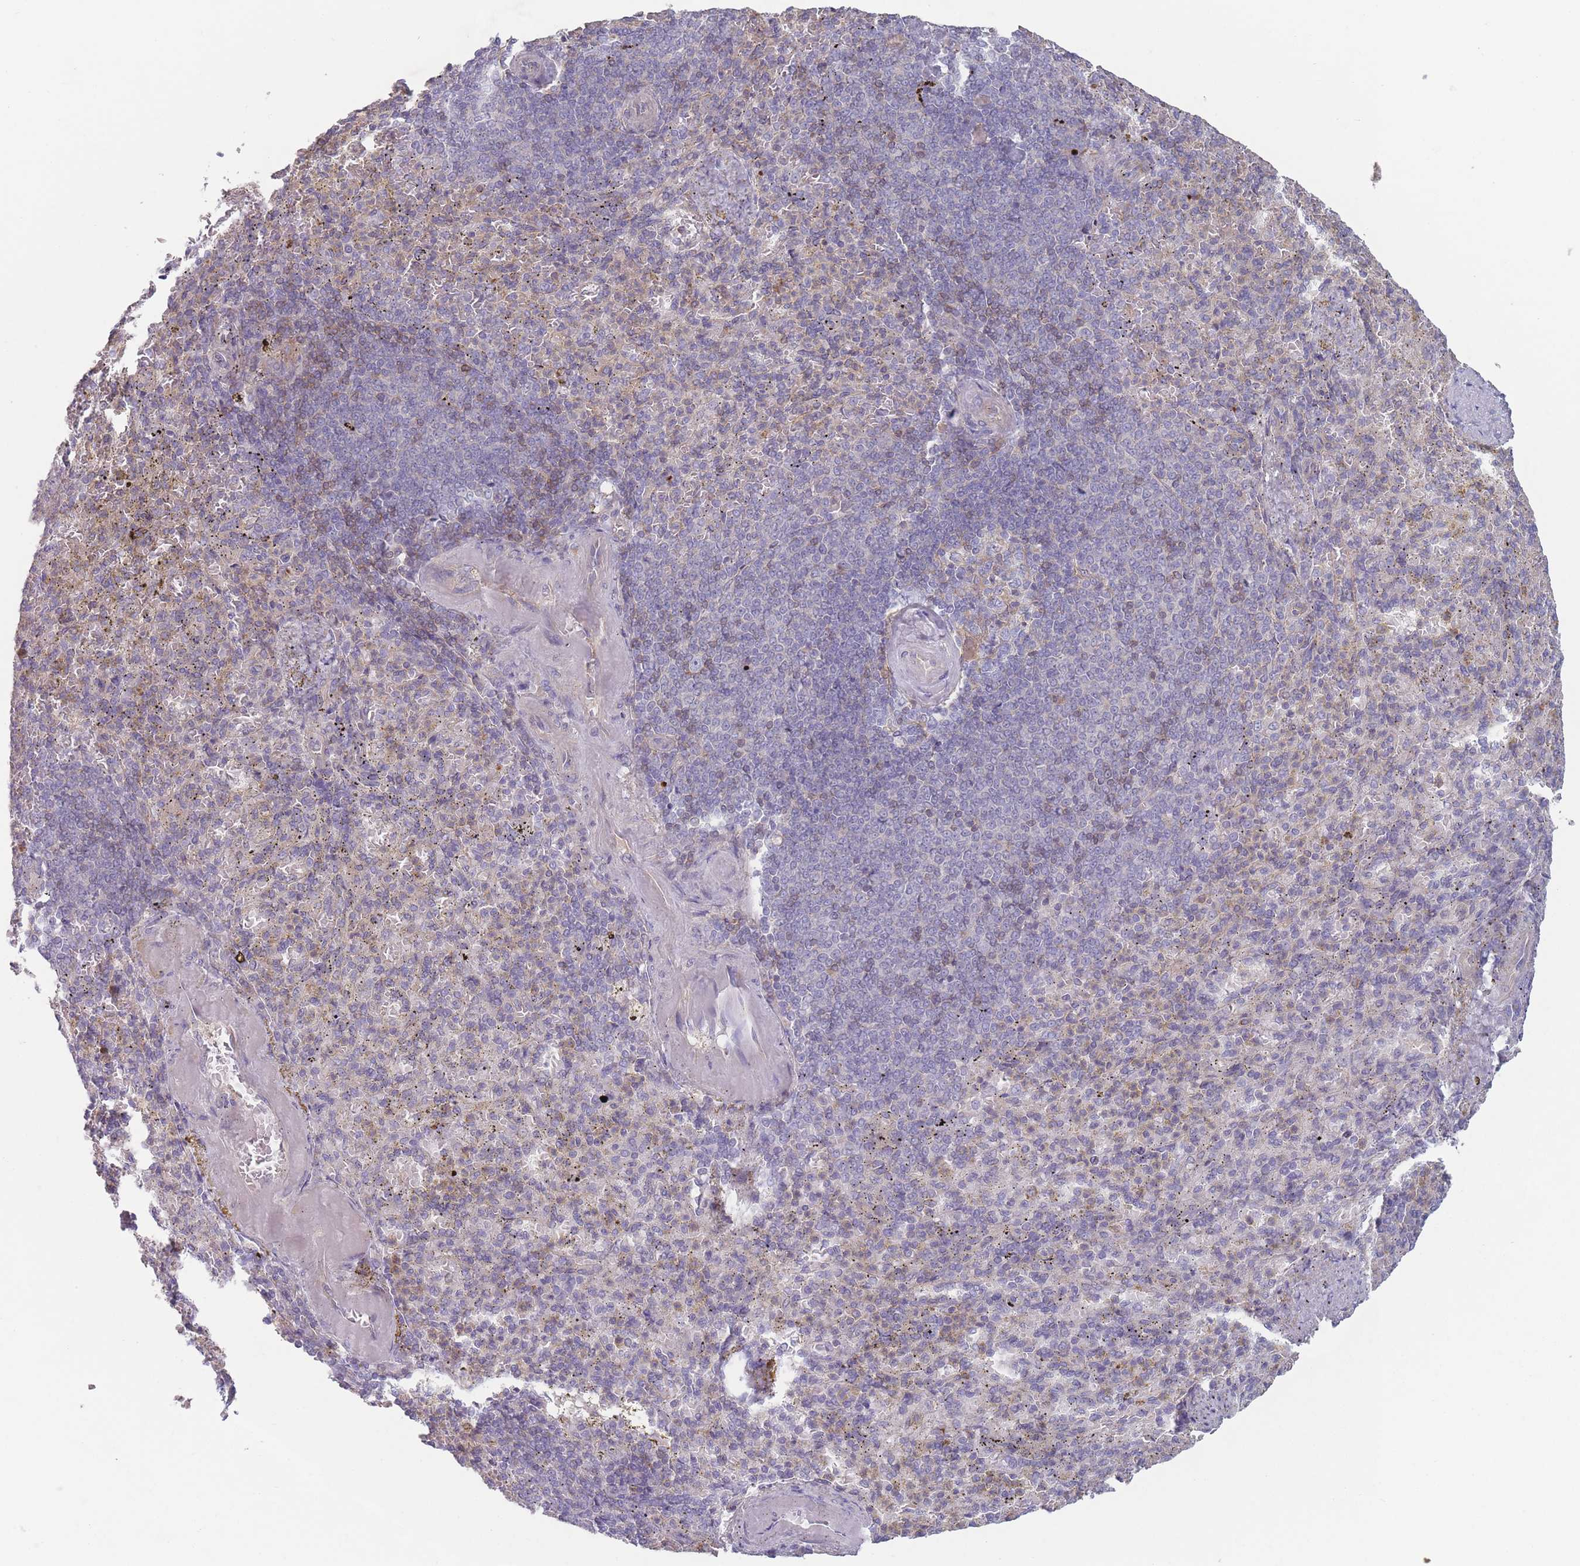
{"staining": {"intensity": "weak", "quantity": "25%-75%", "location": "cytoplasmic/membranous"}, "tissue": "spleen", "cell_type": "Cells in red pulp", "image_type": "normal", "snomed": [{"axis": "morphology", "description": "Normal tissue, NOS"}, {"axis": "topography", "description": "Spleen"}], "caption": "Spleen stained for a protein (brown) reveals weak cytoplasmic/membranous positive staining in approximately 25%-75% of cells in red pulp.", "gene": "HSBP1L1", "patient": {"sex": "female", "age": 74}}